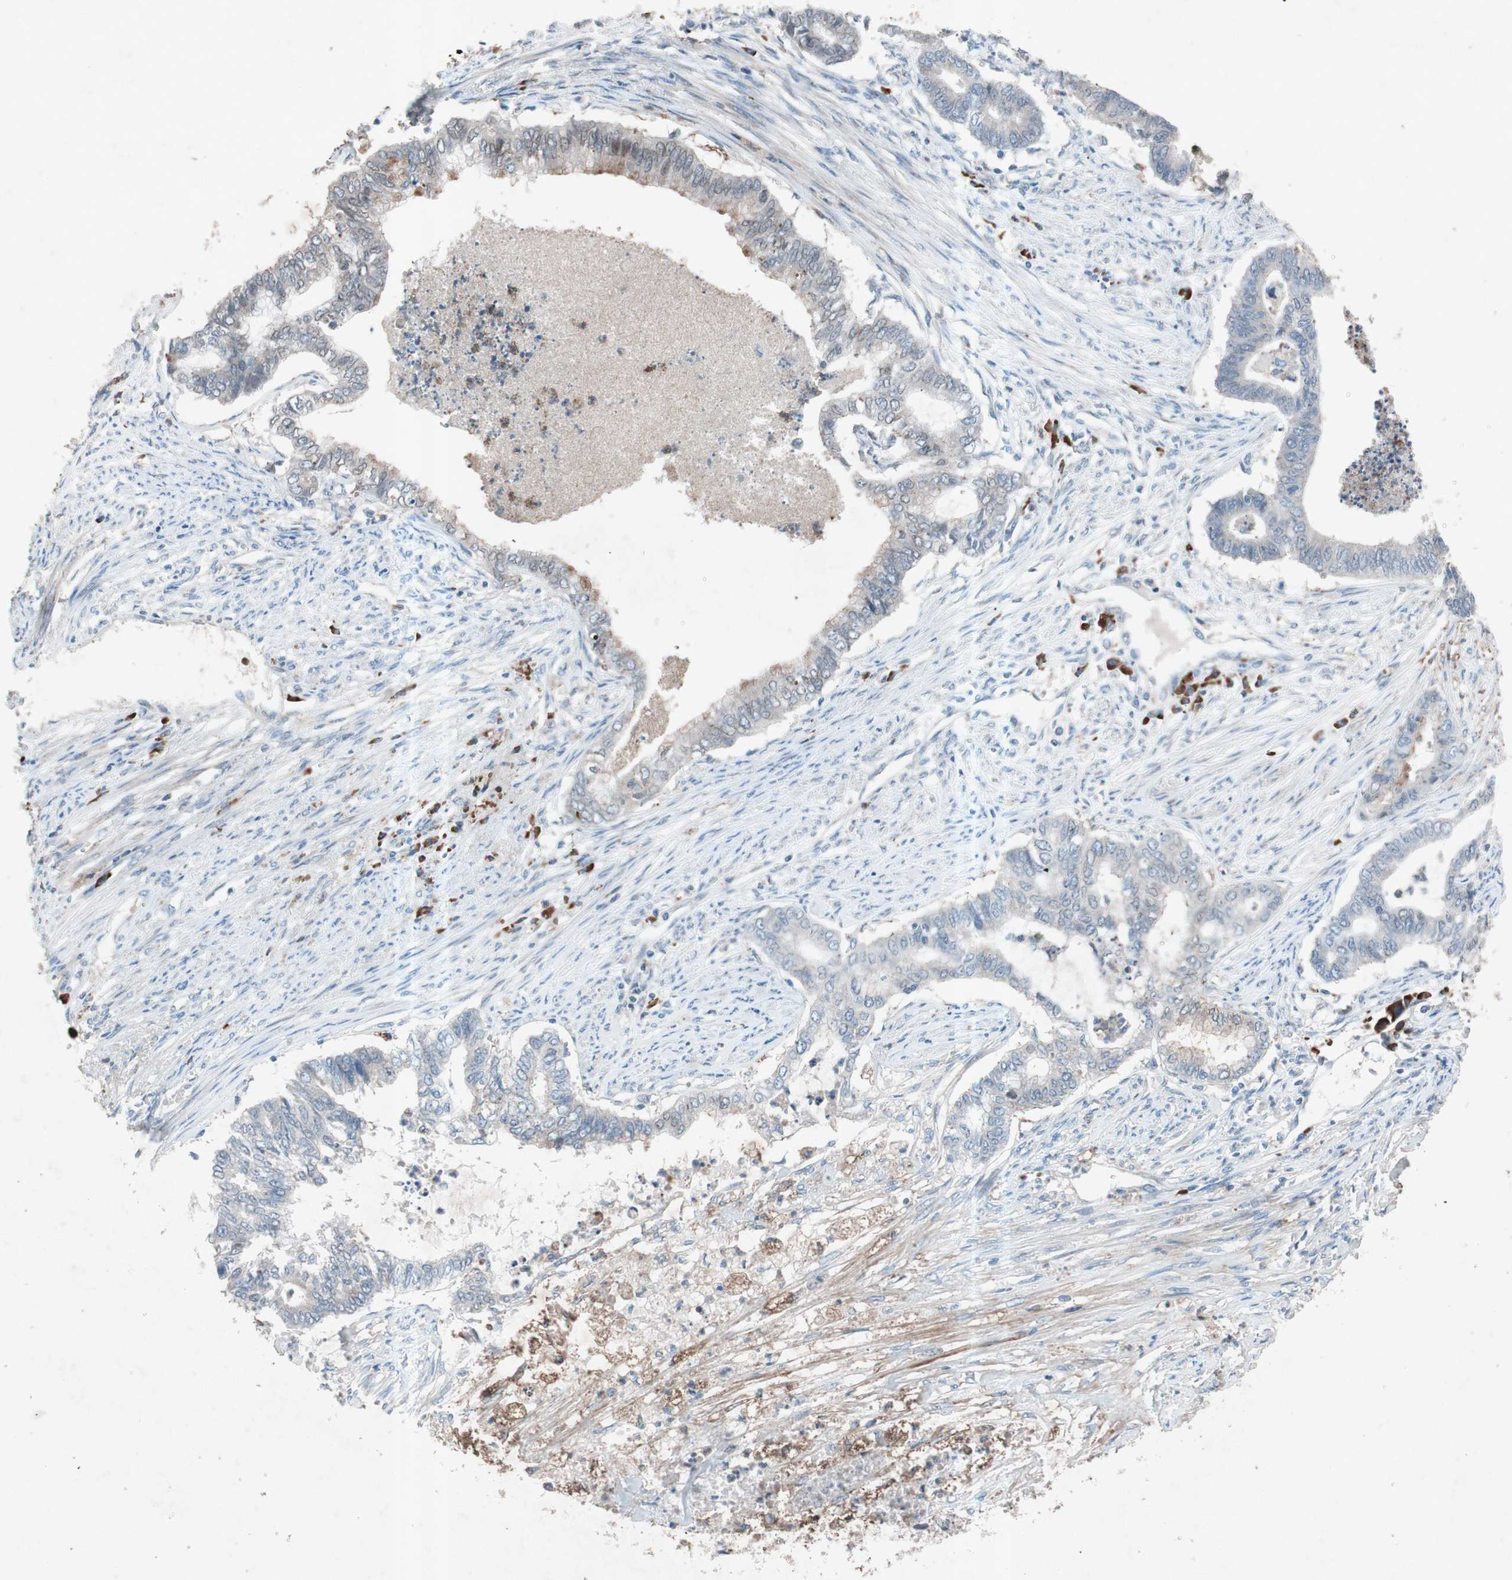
{"staining": {"intensity": "moderate", "quantity": "25%-75%", "location": "cytoplasmic/membranous"}, "tissue": "endometrial cancer", "cell_type": "Tumor cells", "image_type": "cancer", "snomed": [{"axis": "morphology", "description": "Adenocarcinoma, NOS"}, {"axis": "topography", "description": "Endometrium"}], "caption": "Brown immunohistochemical staining in human endometrial adenocarcinoma demonstrates moderate cytoplasmic/membranous positivity in approximately 25%-75% of tumor cells.", "gene": "GRB7", "patient": {"sex": "female", "age": 79}}